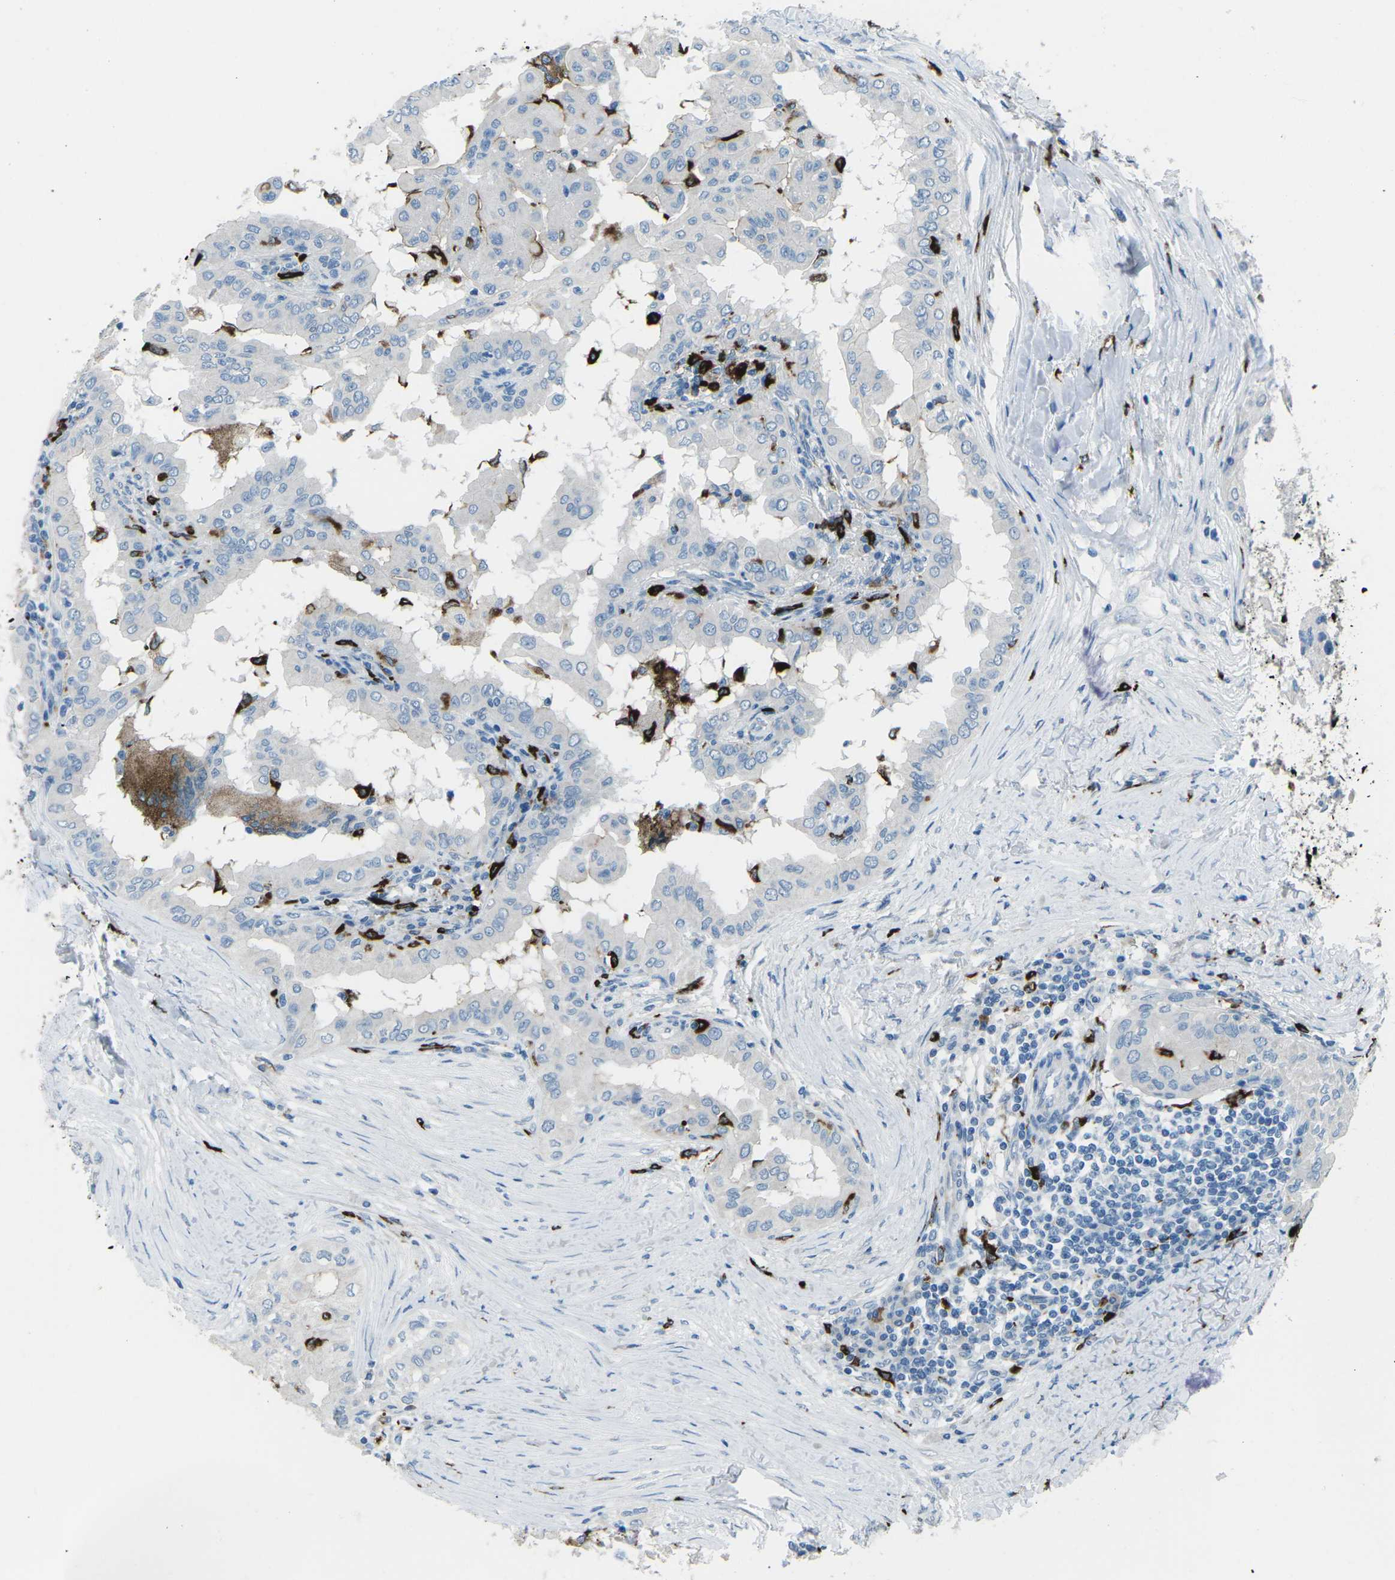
{"staining": {"intensity": "negative", "quantity": "none", "location": "none"}, "tissue": "thyroid cancer", "cell_type": "Tumor cells", "image_type": "cancer", "snomed": [{"axis": "morphology", "description": "Papillary adenocarcinoma, NOS"}, {"axis": "topography", "description": "Thyroid gland"}], "caption": "Immunohistochemistry photomicrograph of human thyroid cancer stained for a protein (brown), which exhibits no staining in tumor cells.", "gene": "FCN1", "patient": {"sex": "male", "age": 33}}